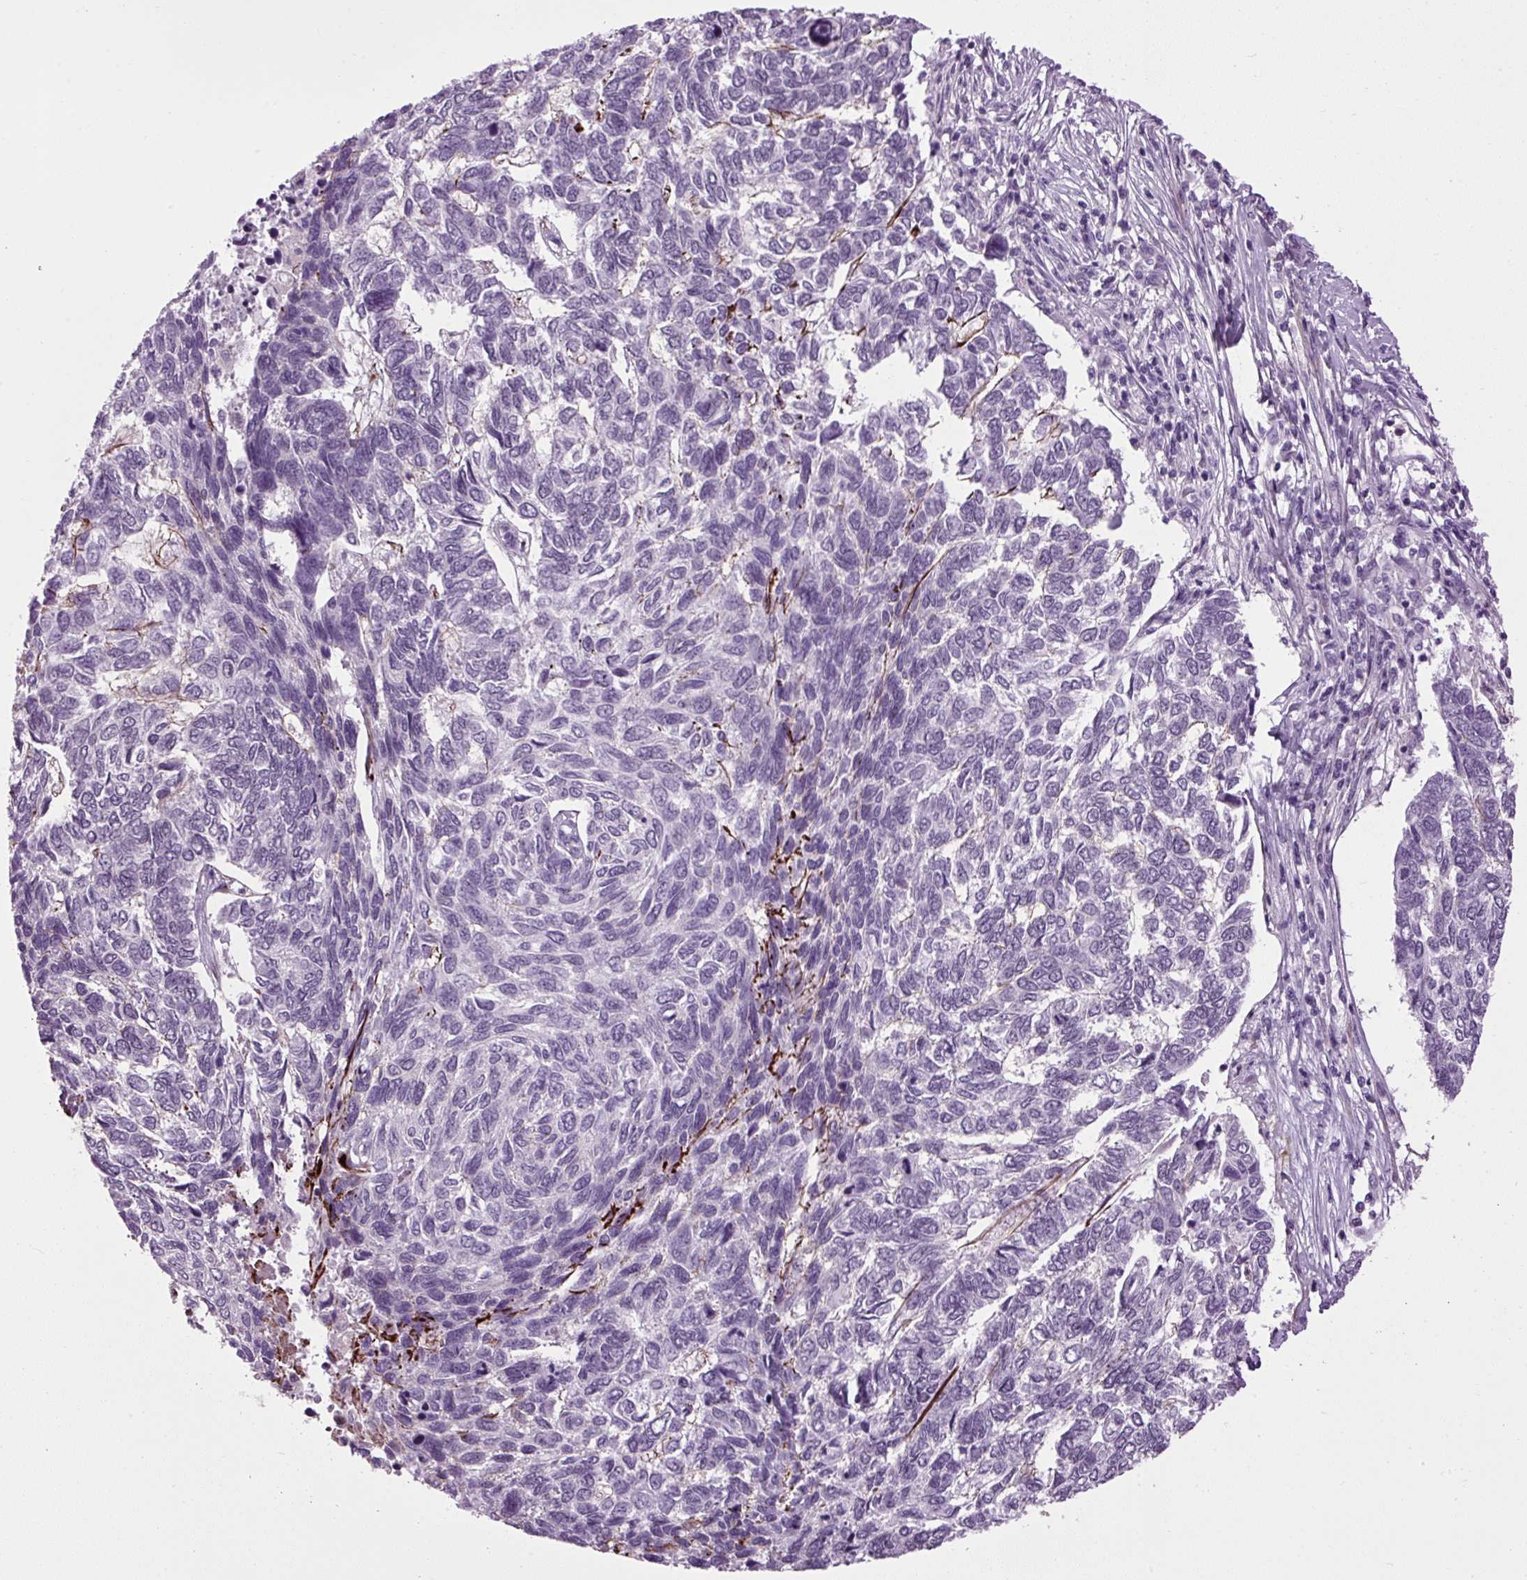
{"staining": {"intensity": "negative", "quantity": "none", "location": "none"}, "tissue": "skin cancer", "cell_type": "Tumor cells", "image_type": "cancer", "snomed": [{"axis": "morphology", "description": "Basal cell carcinoma"}, {"axis": "topography", "description": "Skin"}], "caption": "Immunohistochemistry photomicrograph of neoplastic tissue: skin cancer stained with DAB (3,3'-diaminobenzidine) exhibits no significant protein staining in tumor cells.", "gene": "A1CF", "patient": {"sex": "female", "age": 65}}